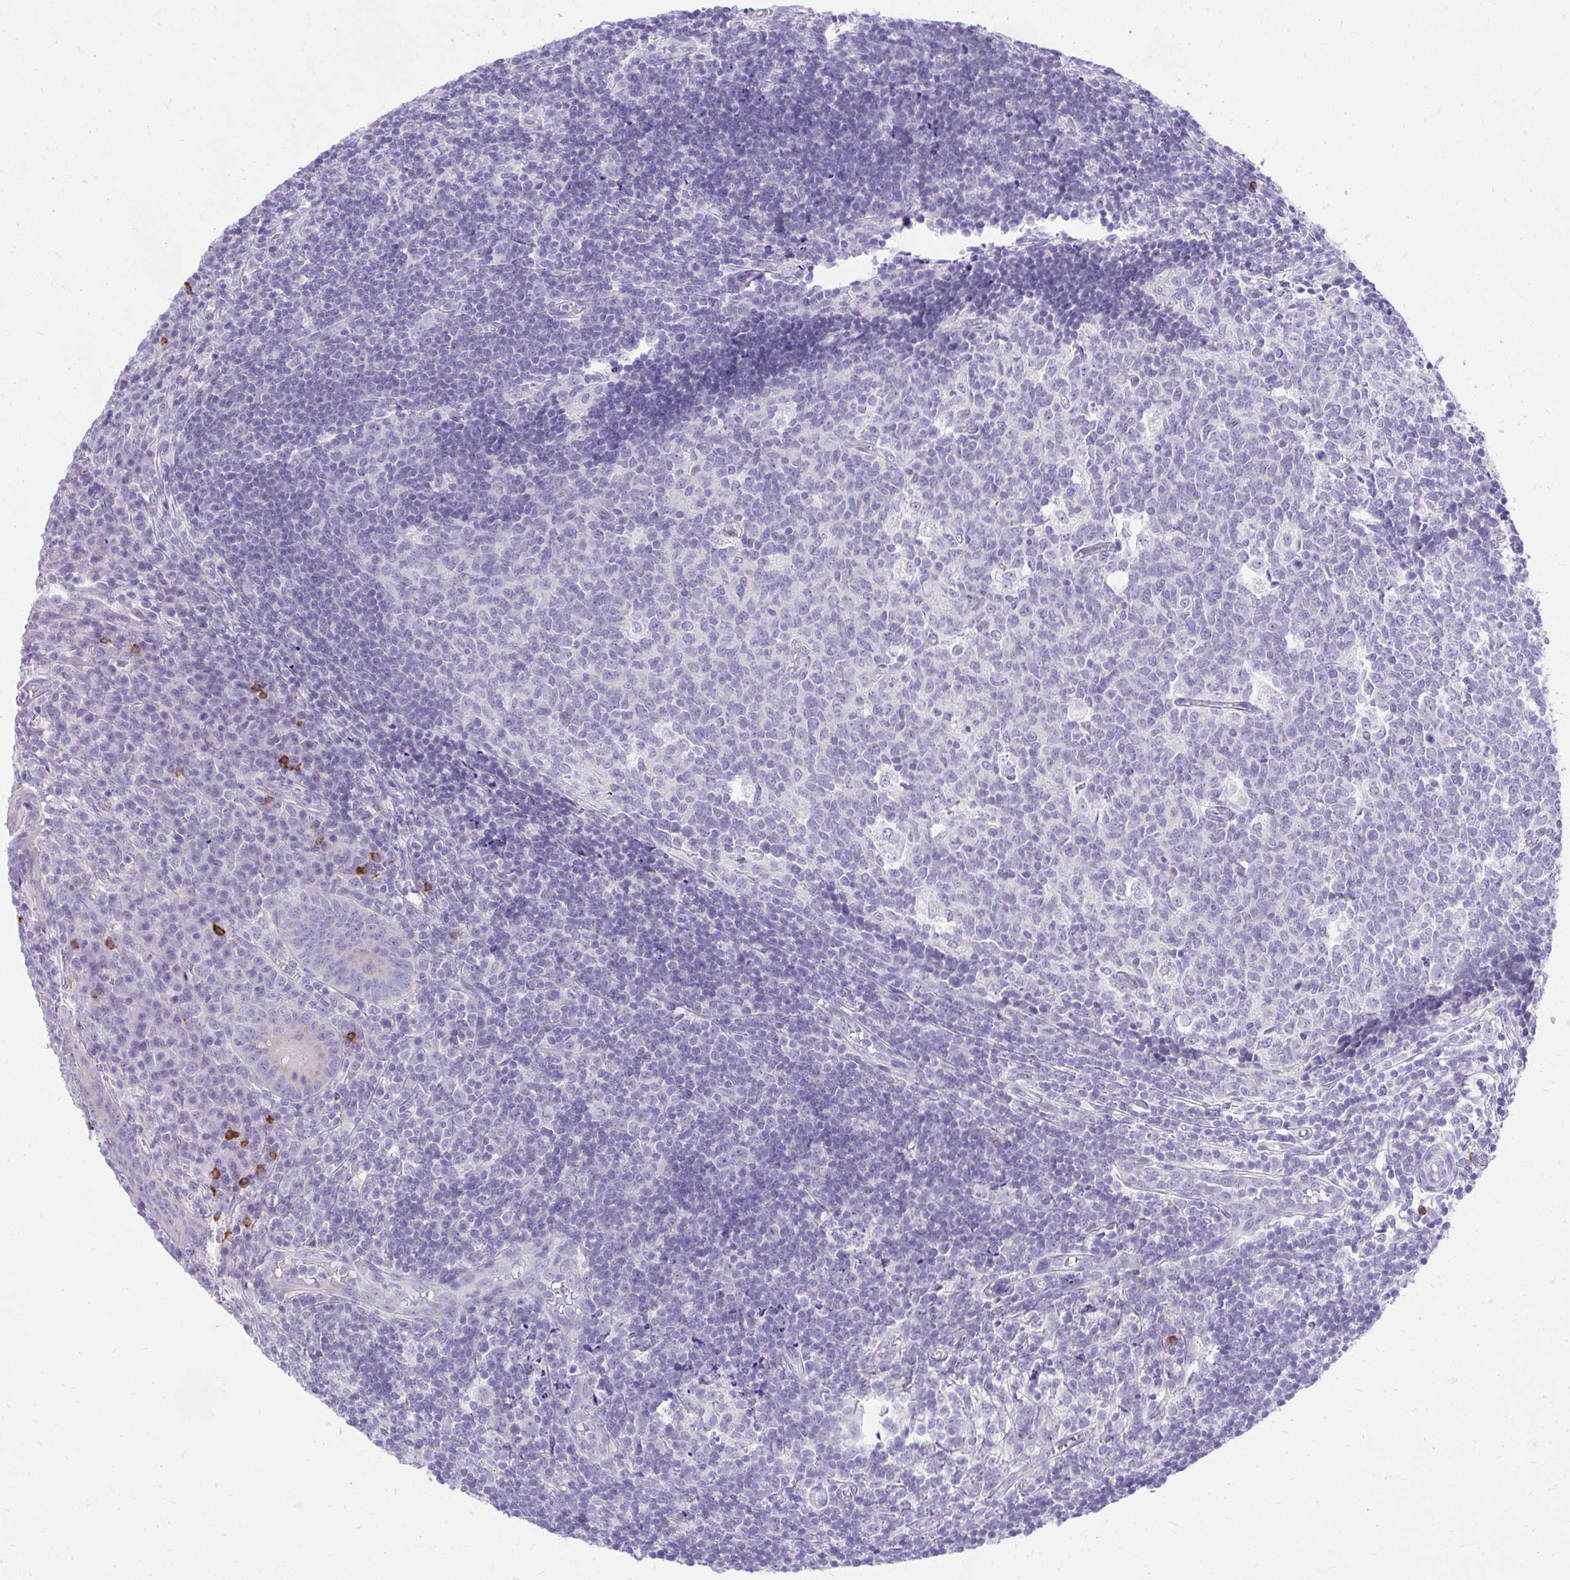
{"staining": {"intensity": "negative", "quantity": "none", "location": "none"}, "tissue": "appendix", "cell_type": "Glandular cells", "image_type": "normal", "snomed": [{"axis": "morphology", "description": "Normal tissue, NOS"}, {"axis": "topography", "description": "Appendix"}], "caption": "This is an immunohistochemistry (IHC) image of benign appendix. There is no expression in glandular cells.", "gene": "PSD", "patient": {"sex": "male", "age": 18}}